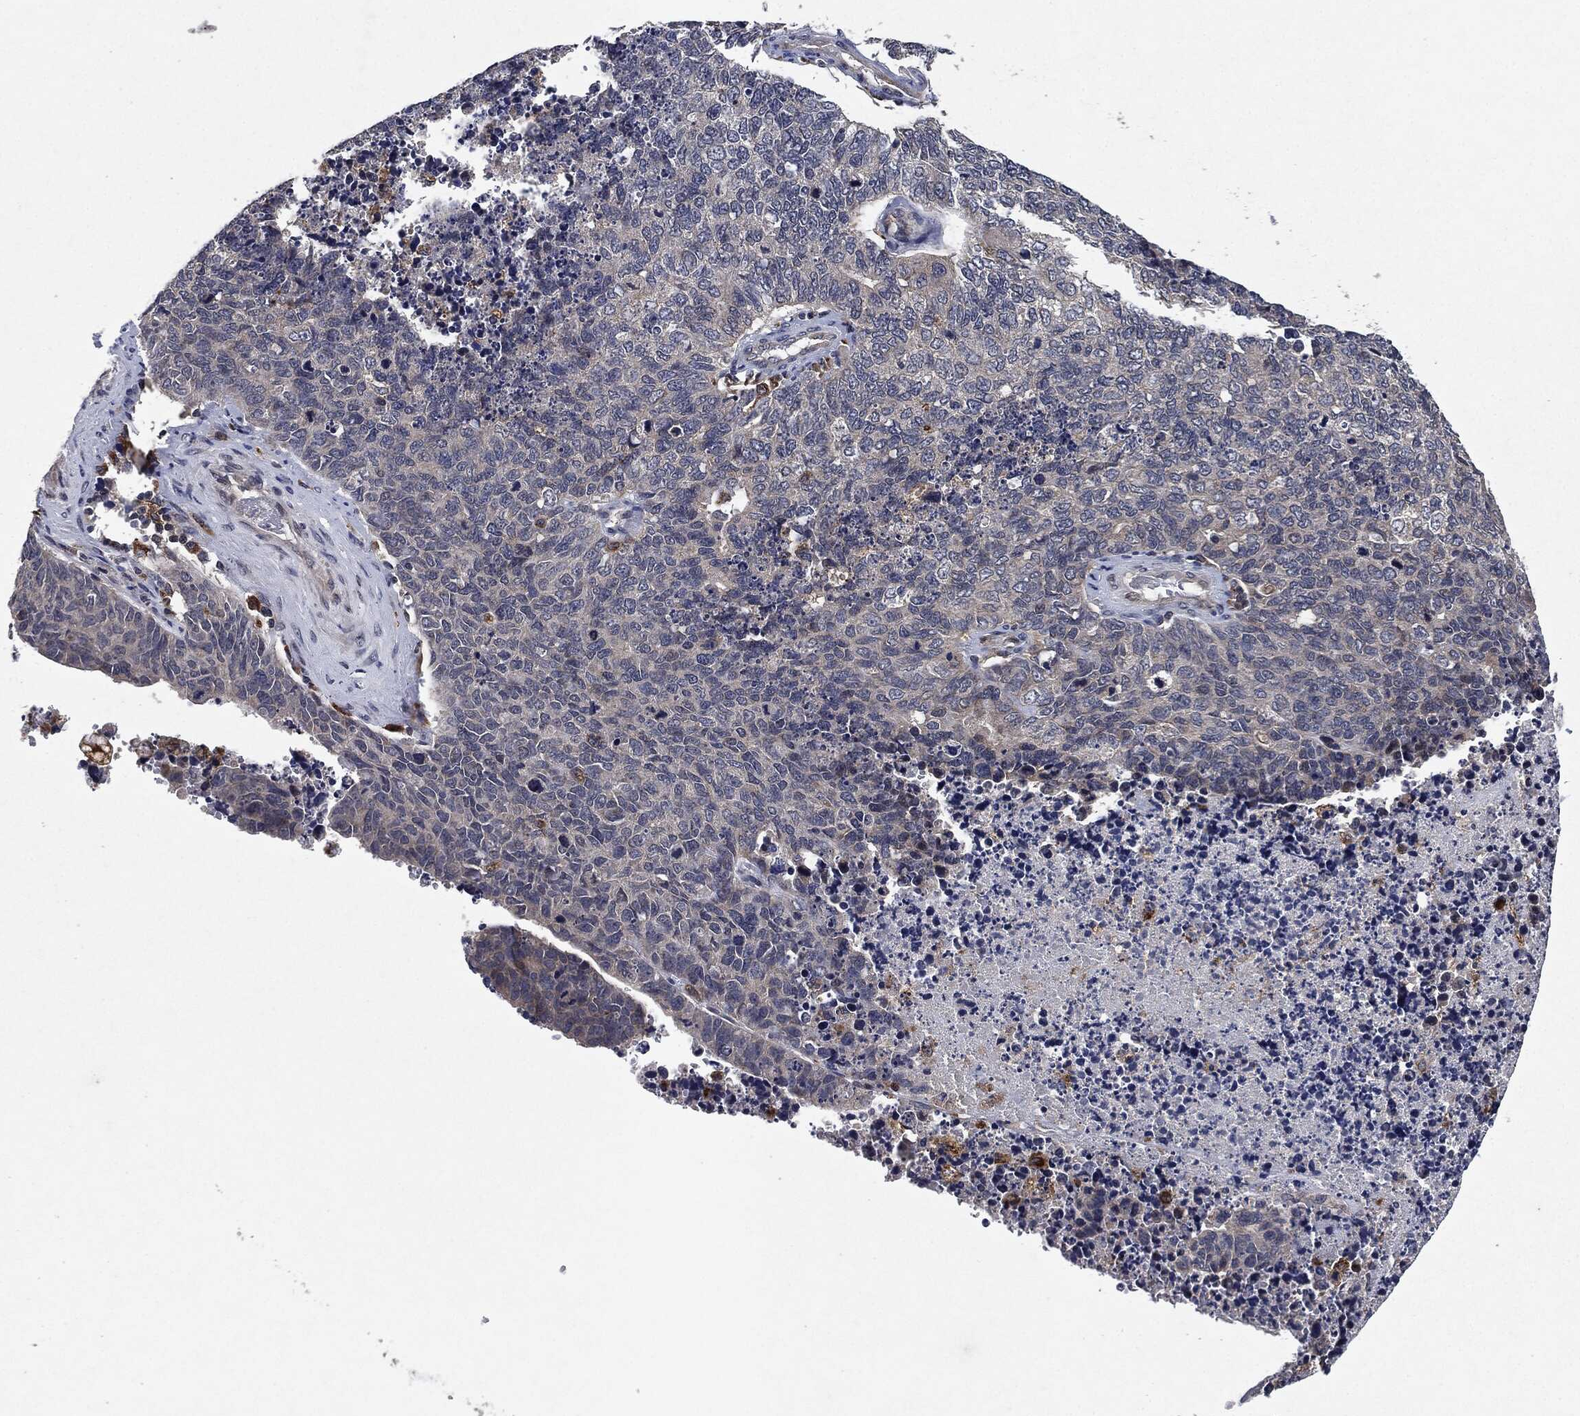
{"staining": {"intensity": "moderate", "quantity": "<25%", "location": "cytoplasmic/membranous"}, "tissue": "cervical cancer", "cell_type": "Tumor cells", "image_type": "cancer", "snomed": [{"axis": "morphology", "description": "Squamous cell carcinoma, NOS"}, {"axis": "topography", "description": "Cervix"}], "caption": "Squamous cell carcinoma (cervical) stained with a protein marker shows moderate staining in tumor cells.", "gene": "SLC31A2", "patient": {"sex": "female", "age": 63}}